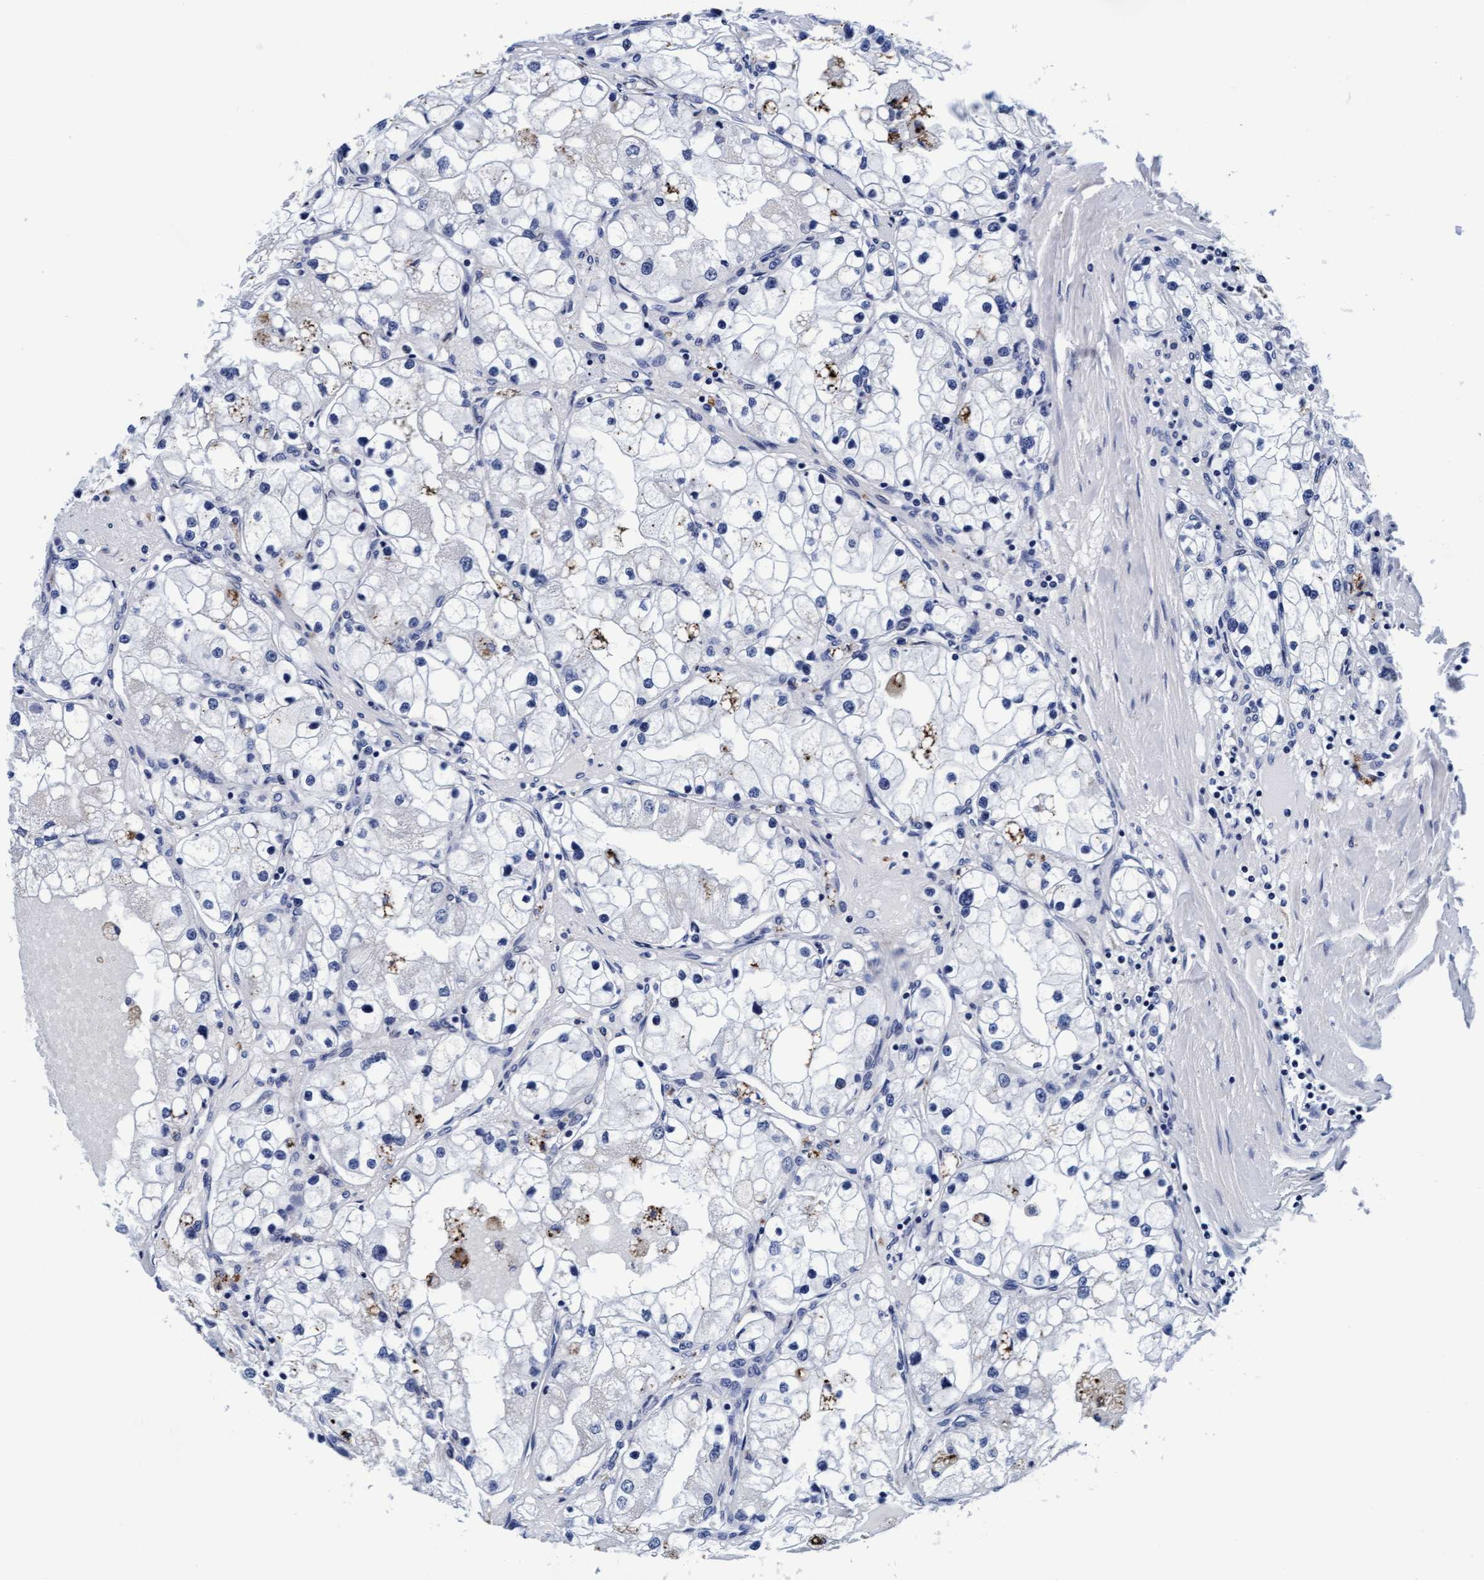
{"staining": {"intensity": "negative", "quantity": "none", "location": "none"}, "tissue": "renal cancer", "cell_type": "Tumor cells", "image_type": "cancer", "snomed": [{"axis": "morphology", "description": "Adenocarcinoma, NOS"}, {"axis": "topography", "description": "Kidney"}], "caption": "Human renal cancer (adenocarcinoma) stained for a protein using immunohistochemistry demonstrates no staining in tumor cells.", "gene": "ARSG", "patient": {"sex": "male", "age": 68}}